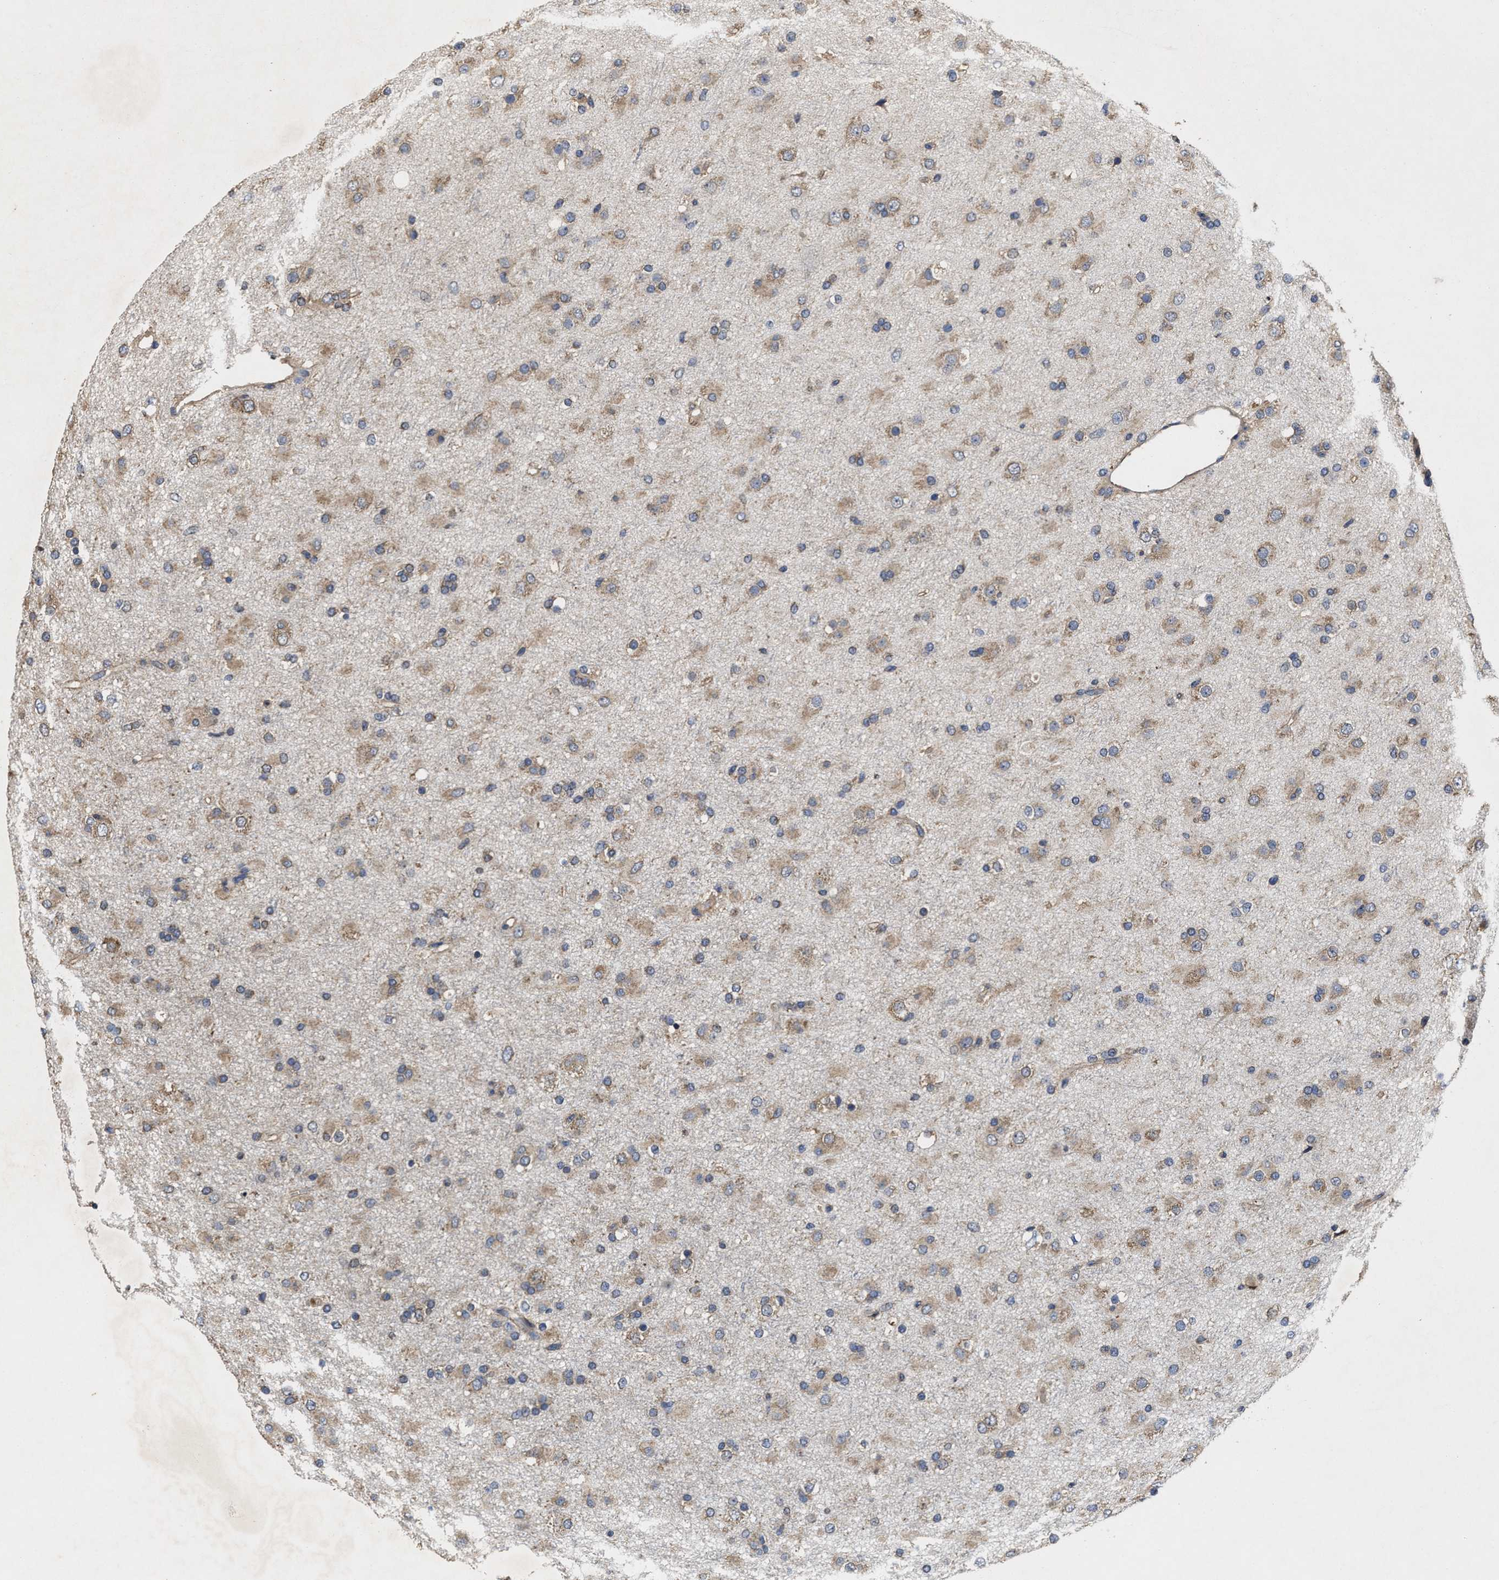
{"staining": {"intensity": "weak", "quantity": ">75%", "location": "cytoplasmic/membranous"}, "tissue": "glioma", "cell_type": "Tumor cells", "image_type": "cancer", "snomed": [{"axis": "morphology", "description": "Glioma, malignant, Low grade"}, {"axis": "topography", "description": "Brain"}], "caption": "An image of human glioma stained for a protein exhibits weak cytoplasmic/membranous brown staining in tumor cells.", "gene": "SFXN4", "patient": {"sex": "male", "age": 65}}